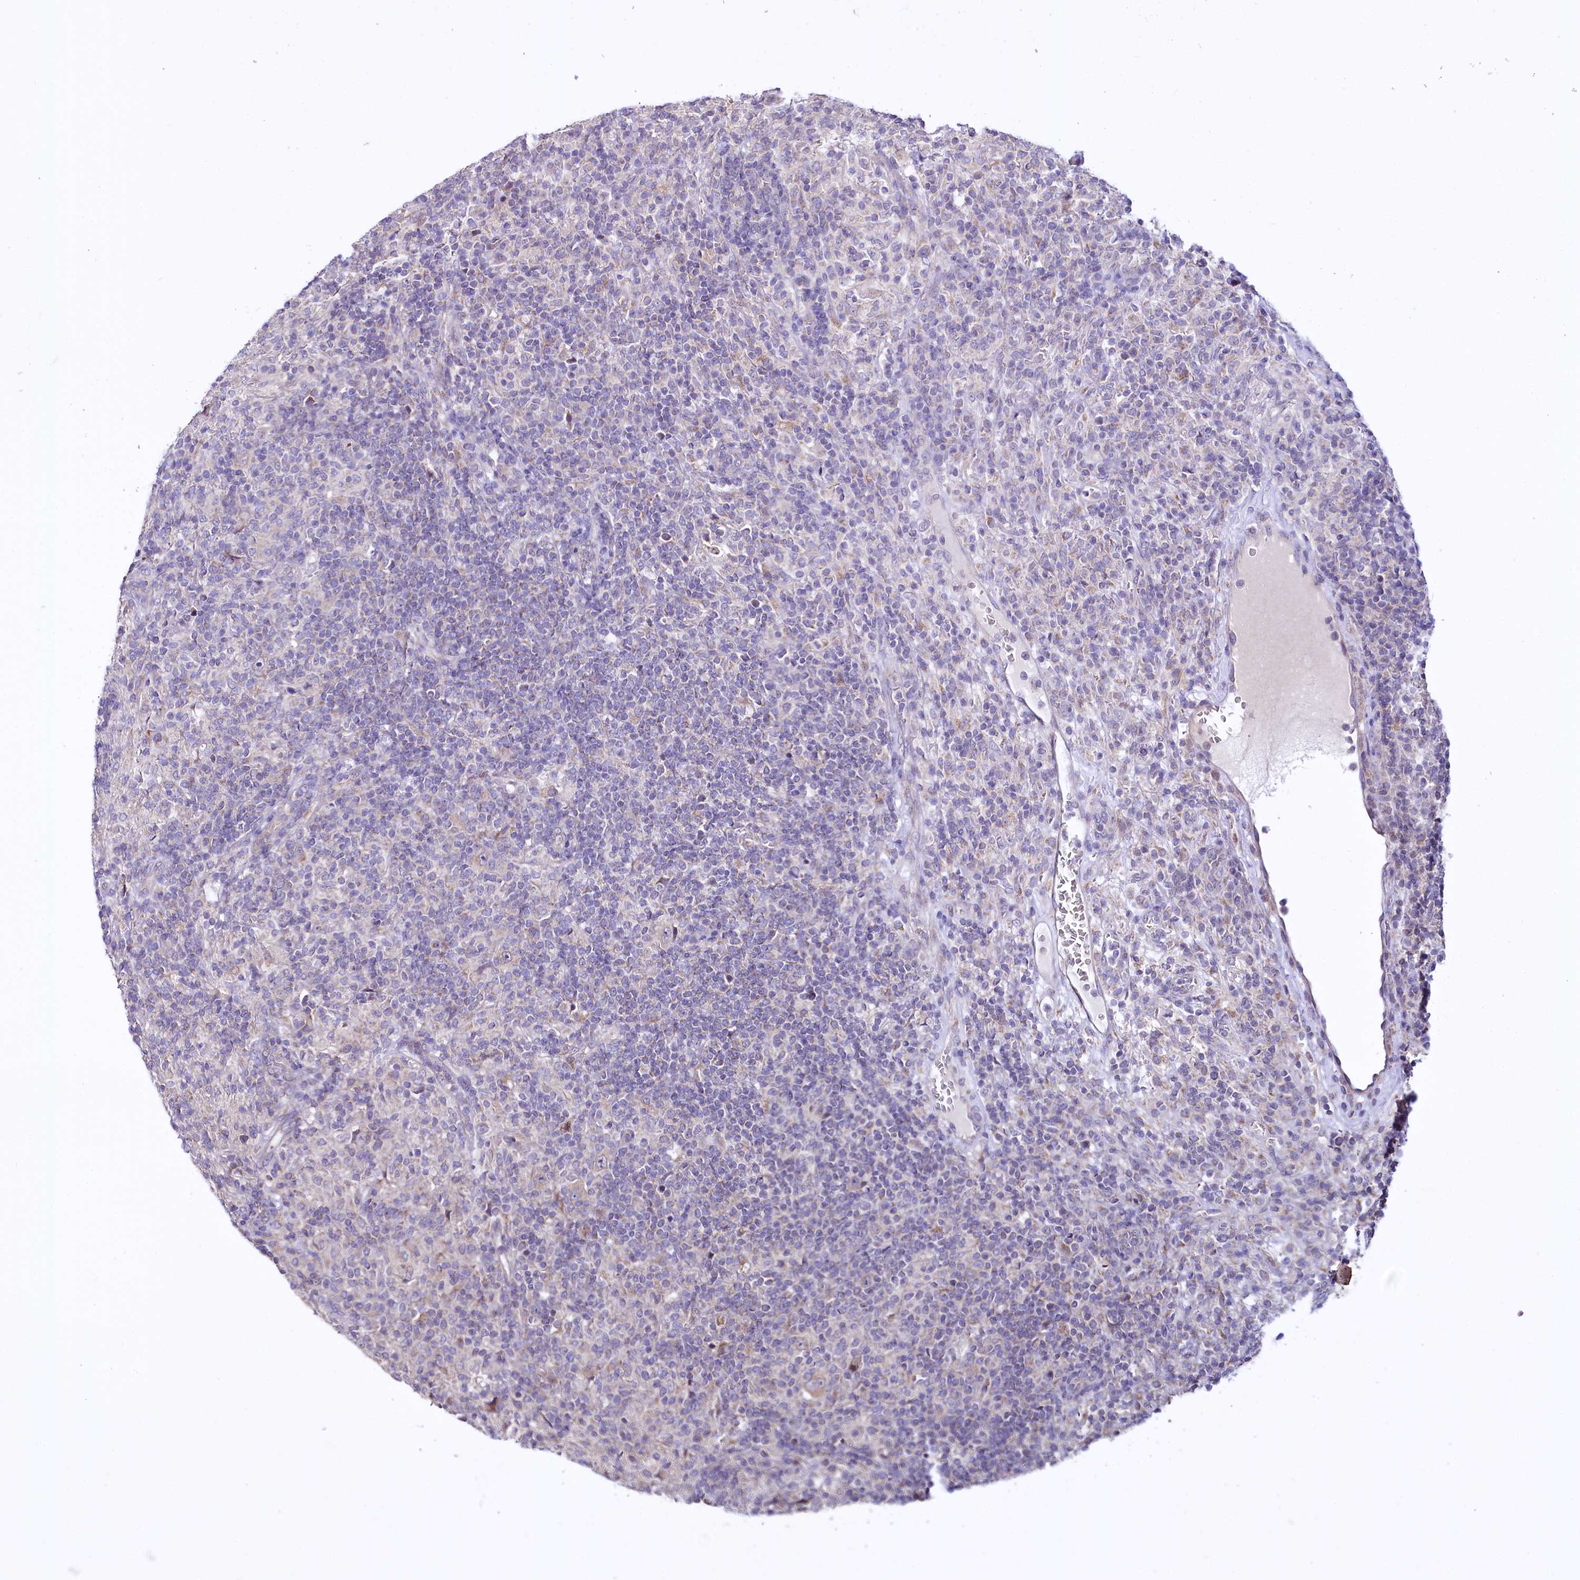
{"staining": {"intensity": "negative", "quantity": "none", "location": "none"}, "tissue": "lymphoma", "cell_type": "Tumor cells", "image_type": "cancer", "snomed": [{"axis": "morphology", "description": "Hodgkin's disease, NOS"}, {"axis": "topography", "description": "Lymph node"}], "caption": "Immunohistochemistry micrograph of neoplastic tissue: human Hodgkin's disease stained with DAB (3,3'-diaminobenzidine) exhibits no significant protein expression in tumor cells. The staining was performed using DAB to visualize the protein expression in brown, while the nuclei were stained in blue with hematoxylin (Magnification: 20x).", "gene": "CEP295", "patient": {"sex": "male", "age": 70}}